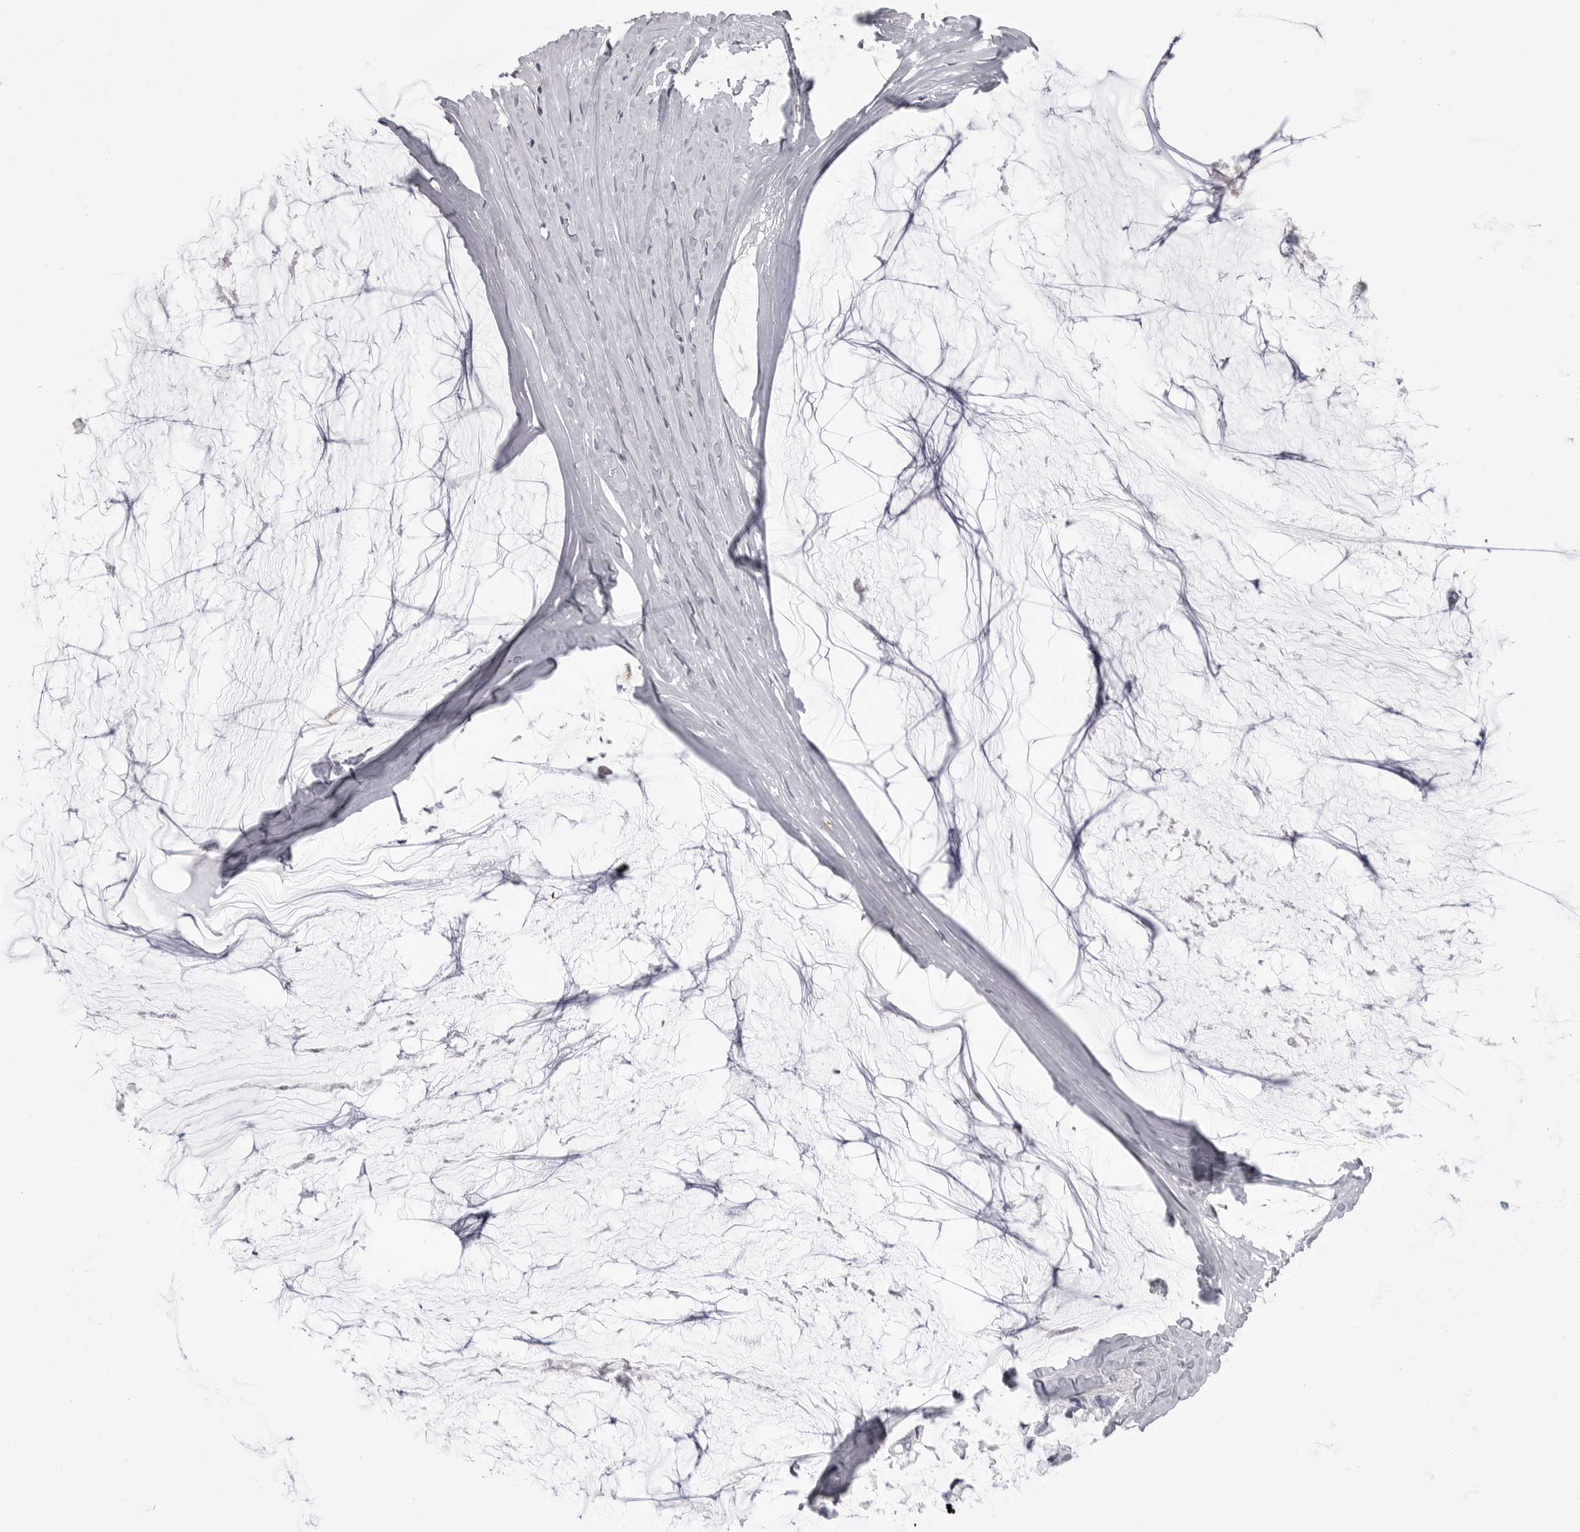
{"staining": {"intensity": "negative", "quantity": "none", "location": "none"}, "tissue": "ovarian cancer", "cell_type": "Tumor cells", "image_type": "cancer", "snomed": [{"axis": "morphology", "description": "Cystadenocarcinoma, mucinous, NOS"}, {"axis": "topography", "description": "Ovary"}], "caption": "Human ovarian cancer (mucinous cystadenocarcinoma) stained for a protein using immunohistochemistry shows no expression in tumor cells.", "gene": "ITGAL", "patient": {"sex": "female", "age": 39}}